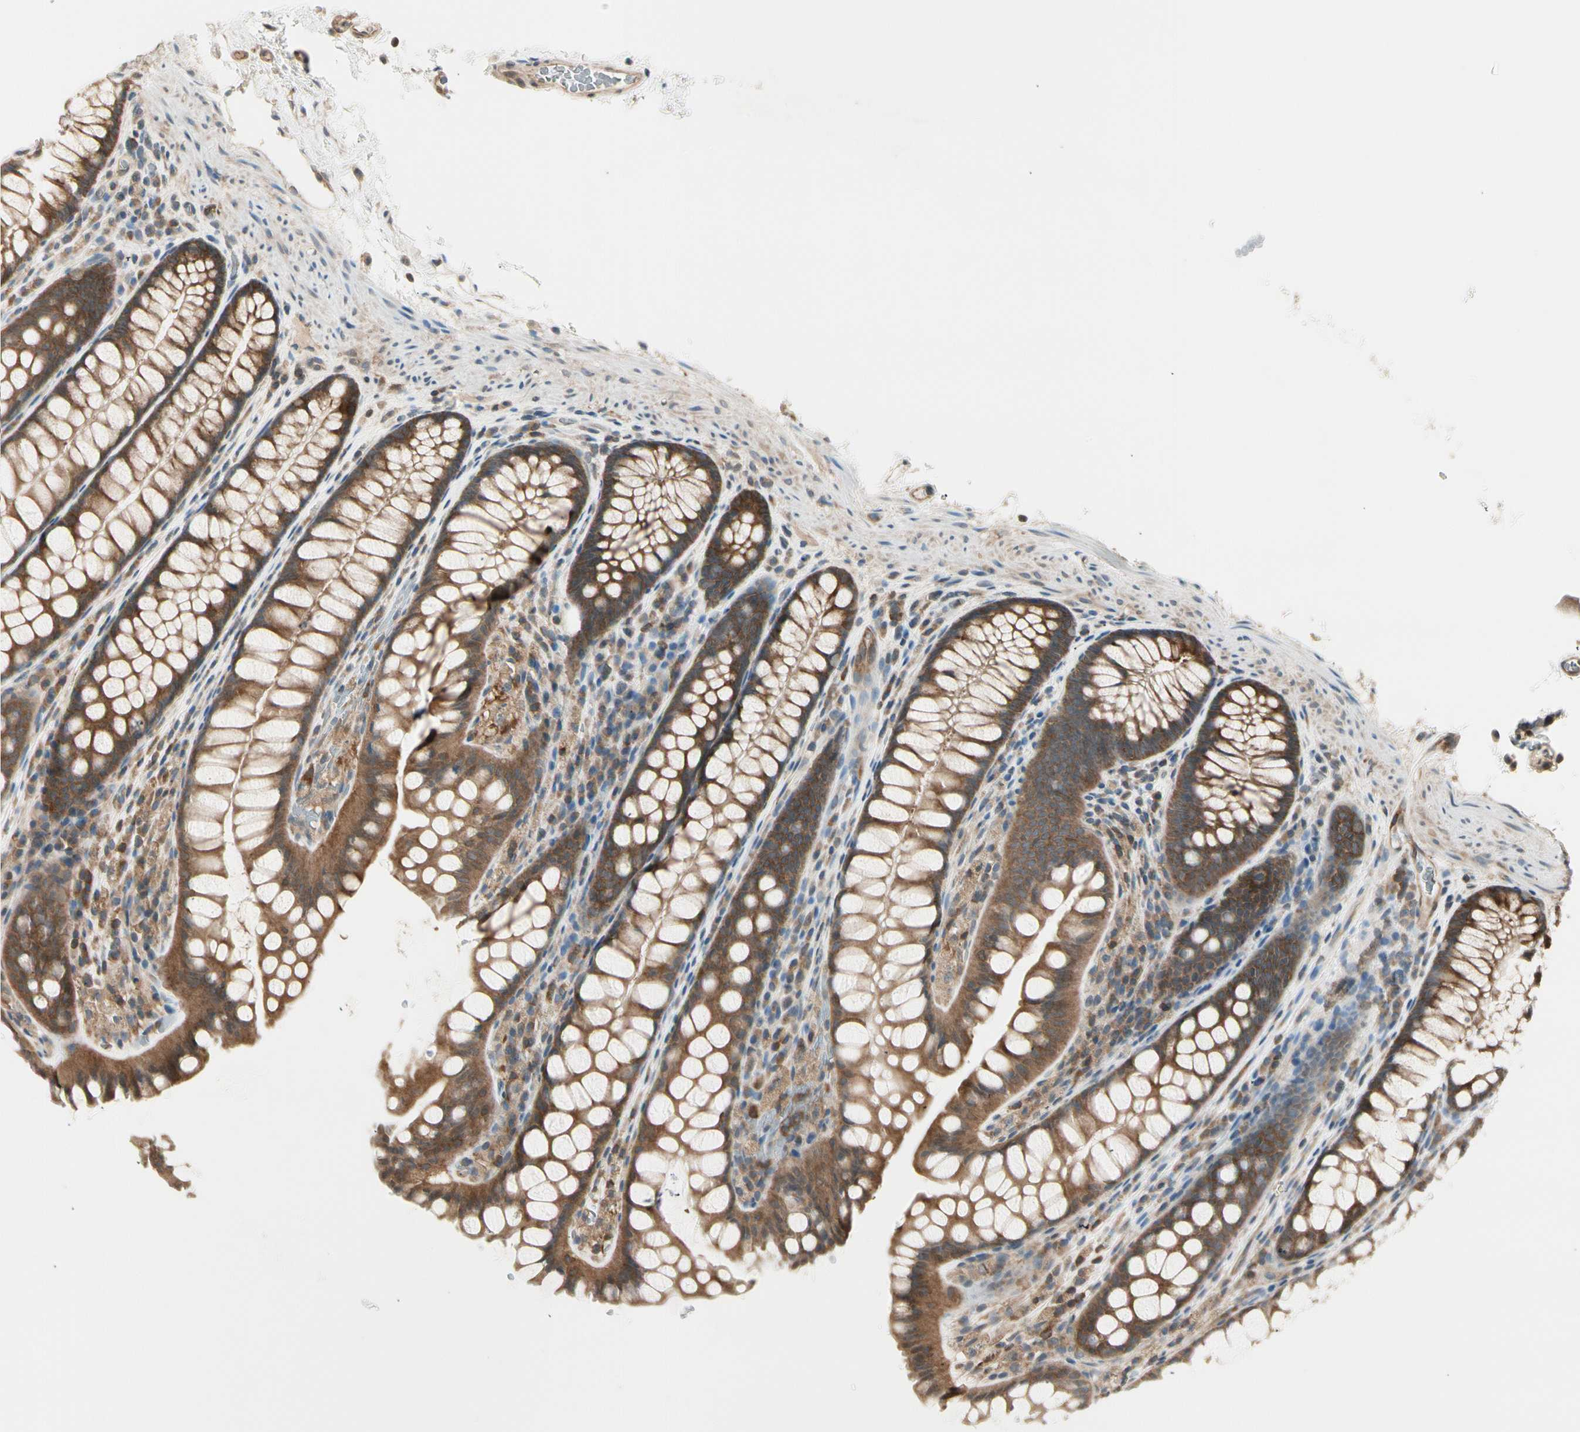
{"staining": {"intensity": "moderate", "quantity": ">75%", "location": "cytoplasmic/membranous"}, "tissue": "colon", "cell_type": "Endothelial cells", "image_type": "normal", "snomed": [{"axis": "morphology", "description": "Normal tissue, NOS"}, {"axis": "topography", "description": "Colon"}], "caption": "The image exhibits immunohistochemical staining of benign colon. There is moderate cytoplasmic/membranous positivity is seen in approximately >75% of endothelial cells. (DAB (3,3'-diaminobenzidine) = brown stain, brightfield microscopy at high magnification).", "gene": "OXSR1", "patient": {"sex": "female", "age": 55}}